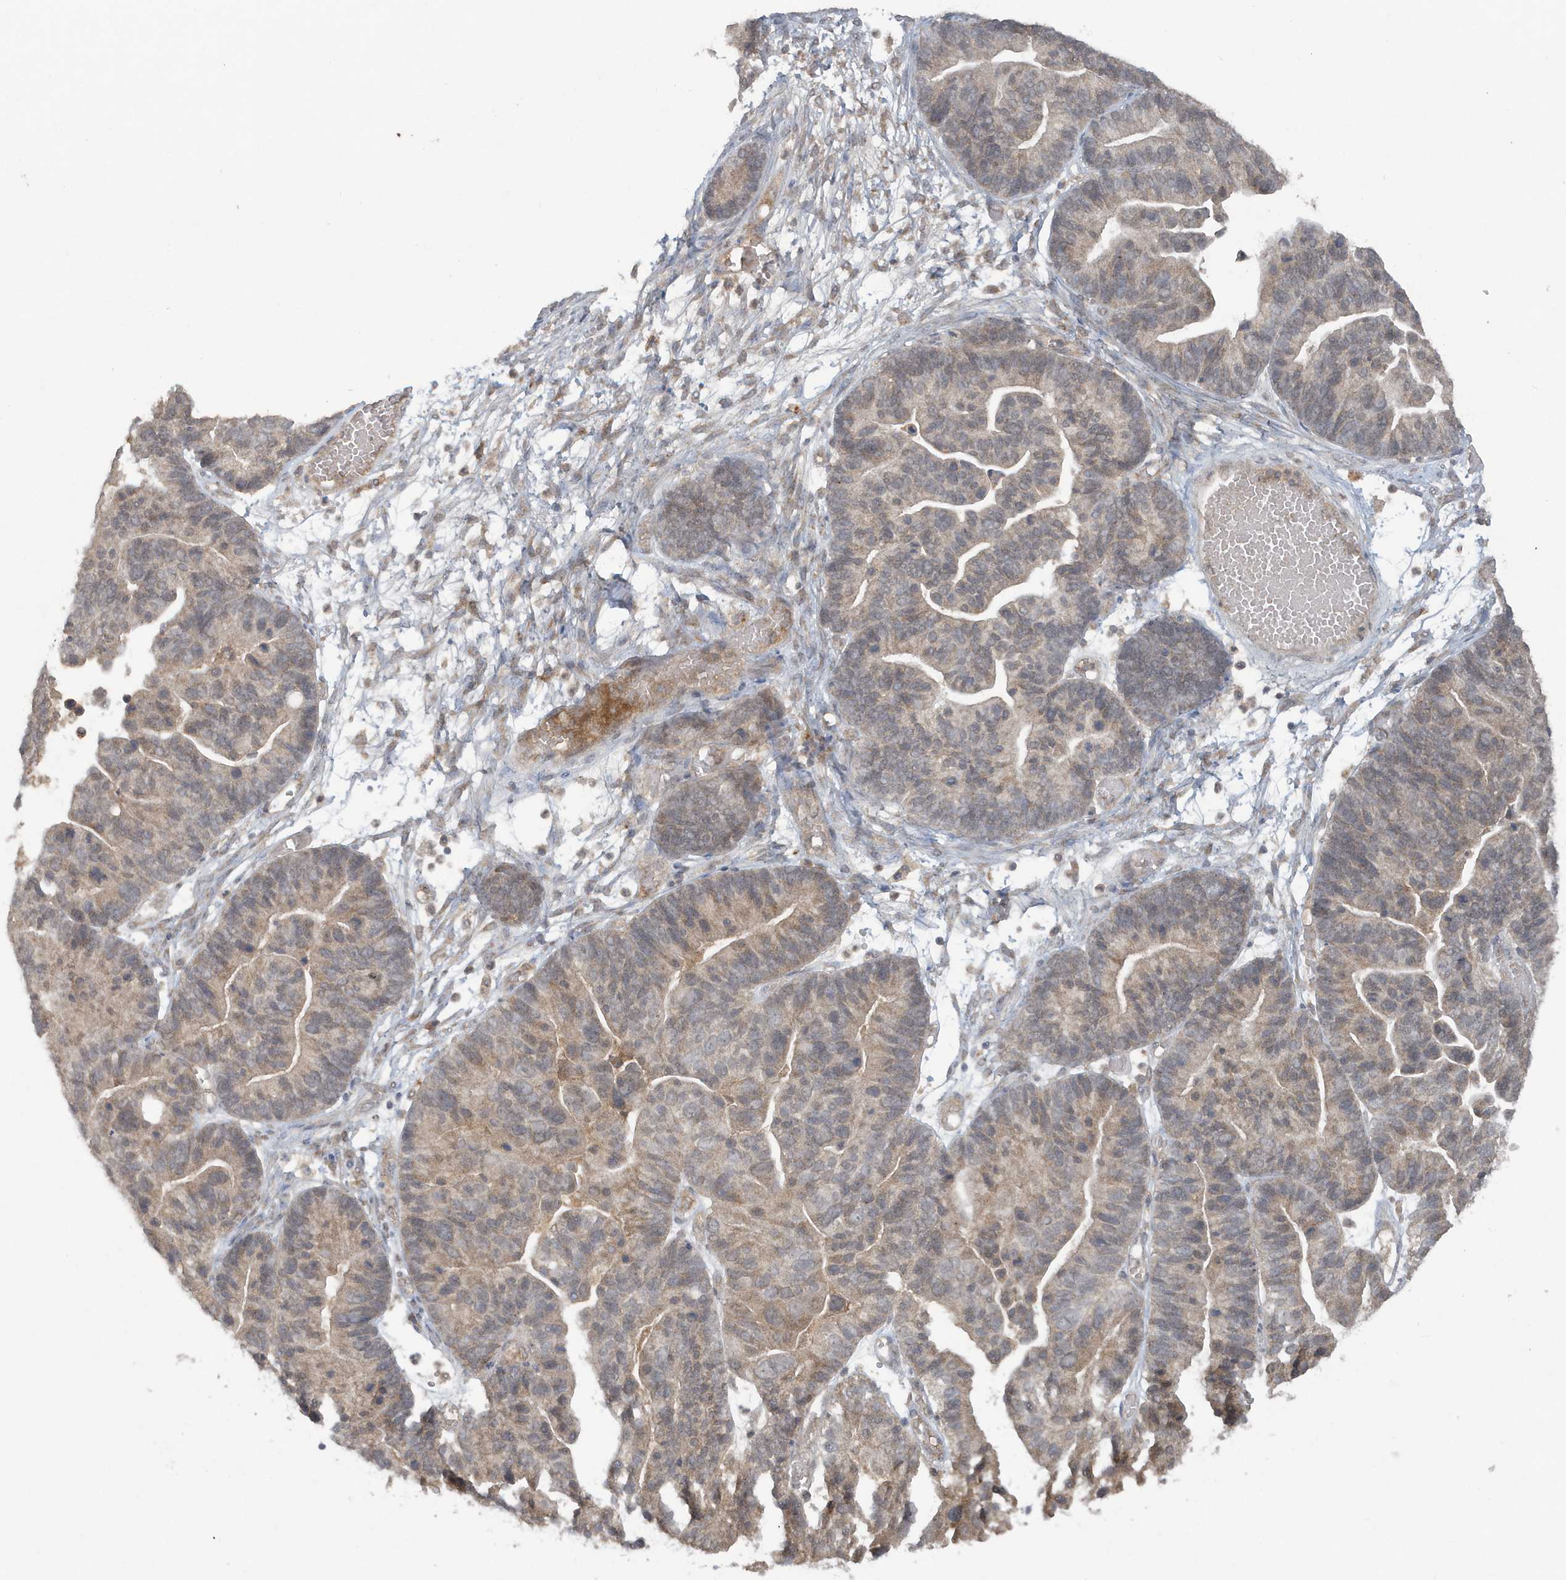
{"staining": {"intensity": "weak", "quantity": "25%-75%", "location": "cytoplasmic/membranous"}, "tissue": "ovarian cancer", "cell_type": "Tumor cells", "image_type": "cancer", "snomed": [{"axis": "morphology", "description": "Cystadenocarcinoma, serous, NOS"}, {"axis": "topography", "description": "Ovary"}], "caption": "Protein analysis of ovarian cancer tissue exhibits weak cytoplasmic/membranous staining in approximately 25%-75% of tumor cells.", "gene": "C1RL", "patient": {"sex": "female", "age": 56}}